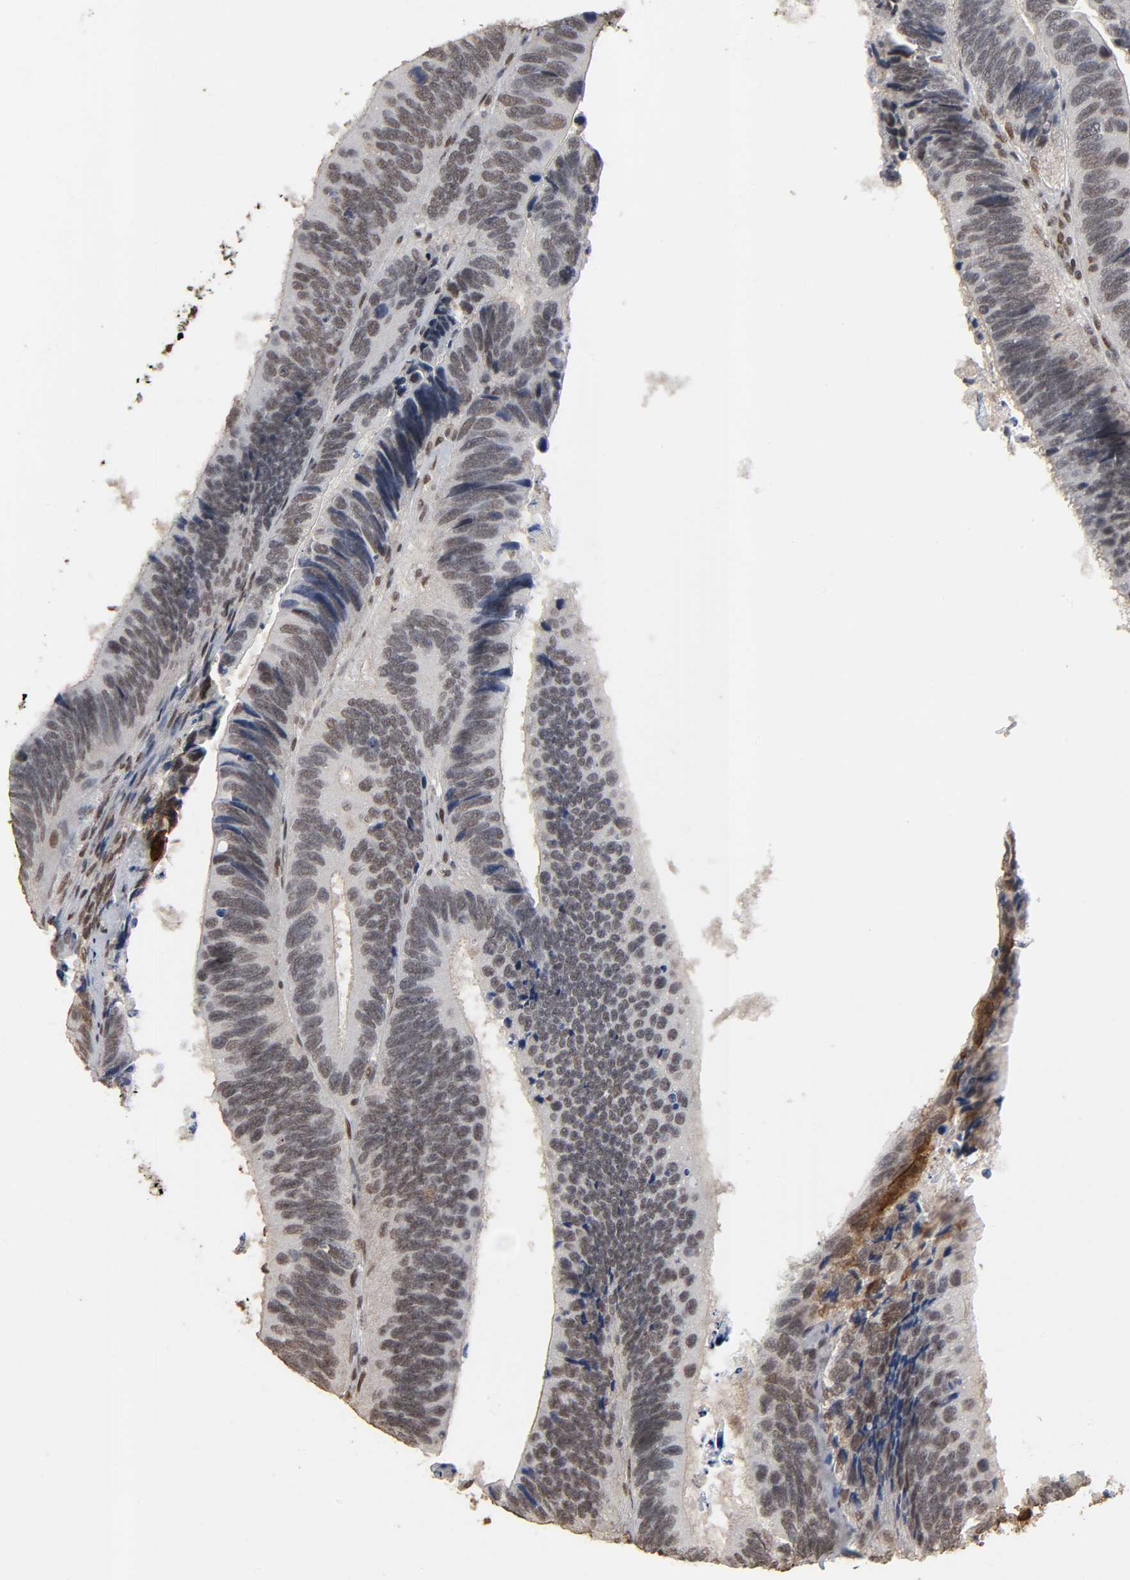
{"staining": {"intensity": "weak", "quantity": ">75%", "location": "nuclear"}, "tissue": "colorectal cancer", "cell_type": "Tumor cells", "image_type": "cancer", "snomed": [{"axis": "morphology", "description": "Adenocarcinoma, NOS"}, {"axis": "topography", "description": "Colon"}], "caption": "IHC histopathology image of colorectal cancer stained for a protein (brown), which exhibits low levels of weak nuclear positivity in about >75% of tumor cells.", "gene": "AHNAK2", "patient": {"sex": "male", "age": 72}}